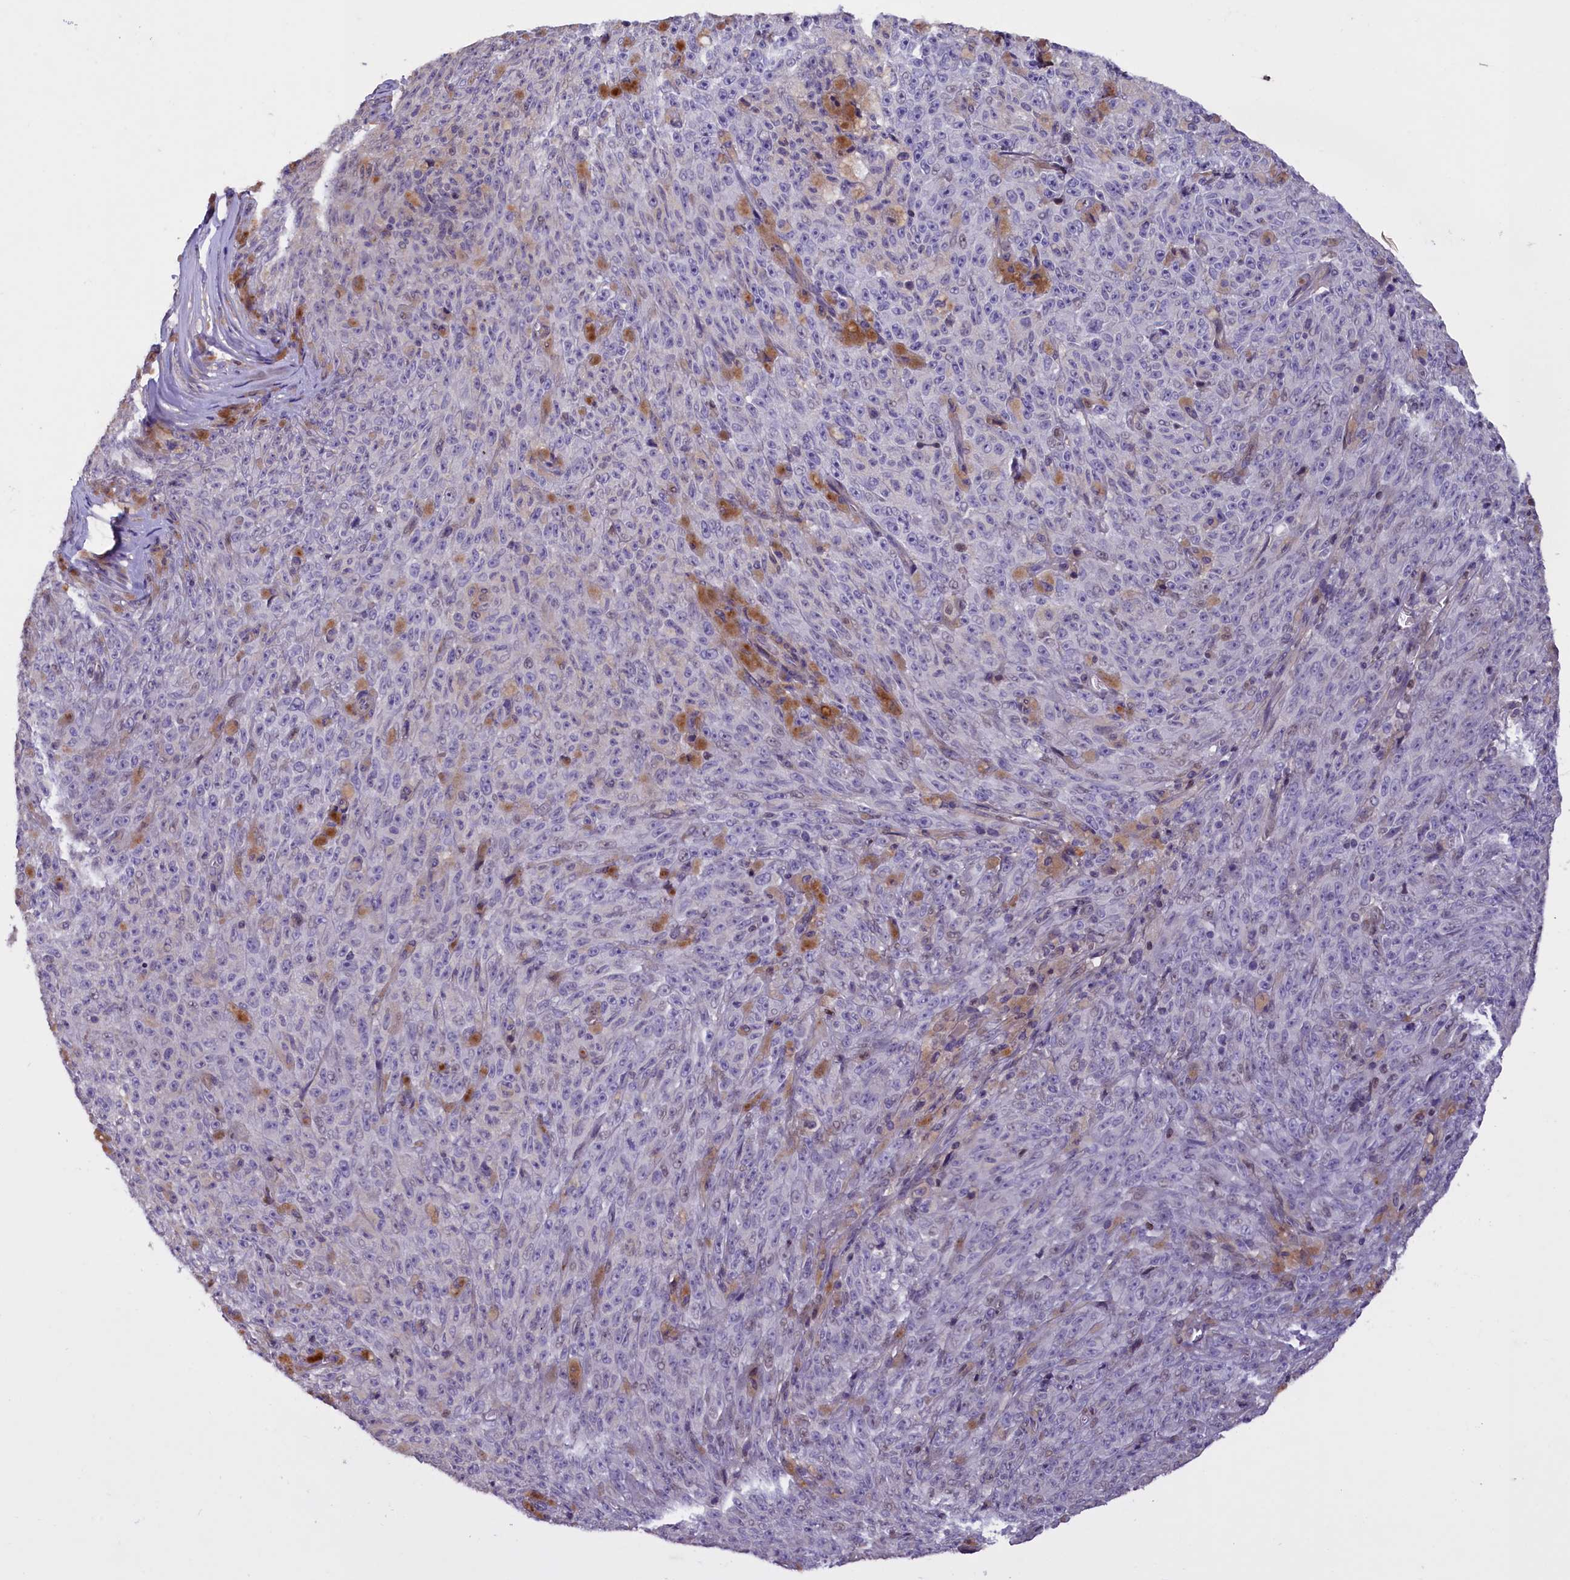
{"staining": {"intensity": "negative", "quantity": "none", "location": "none"}, "tissue": "melanoma", "cell_type": "Tumor cells", "image_type": "cancer", "snomed": [{"axis": "morphology", "description": "Malignant melanoma, NOS"}, {"axis": "topography", "description": "Skin"}], "caption": "Tumor cells are negative for brown protein staining in malignant melanoma.", "gene": "MAN2C1", "patient": {"sex": "female", "age": 82}}